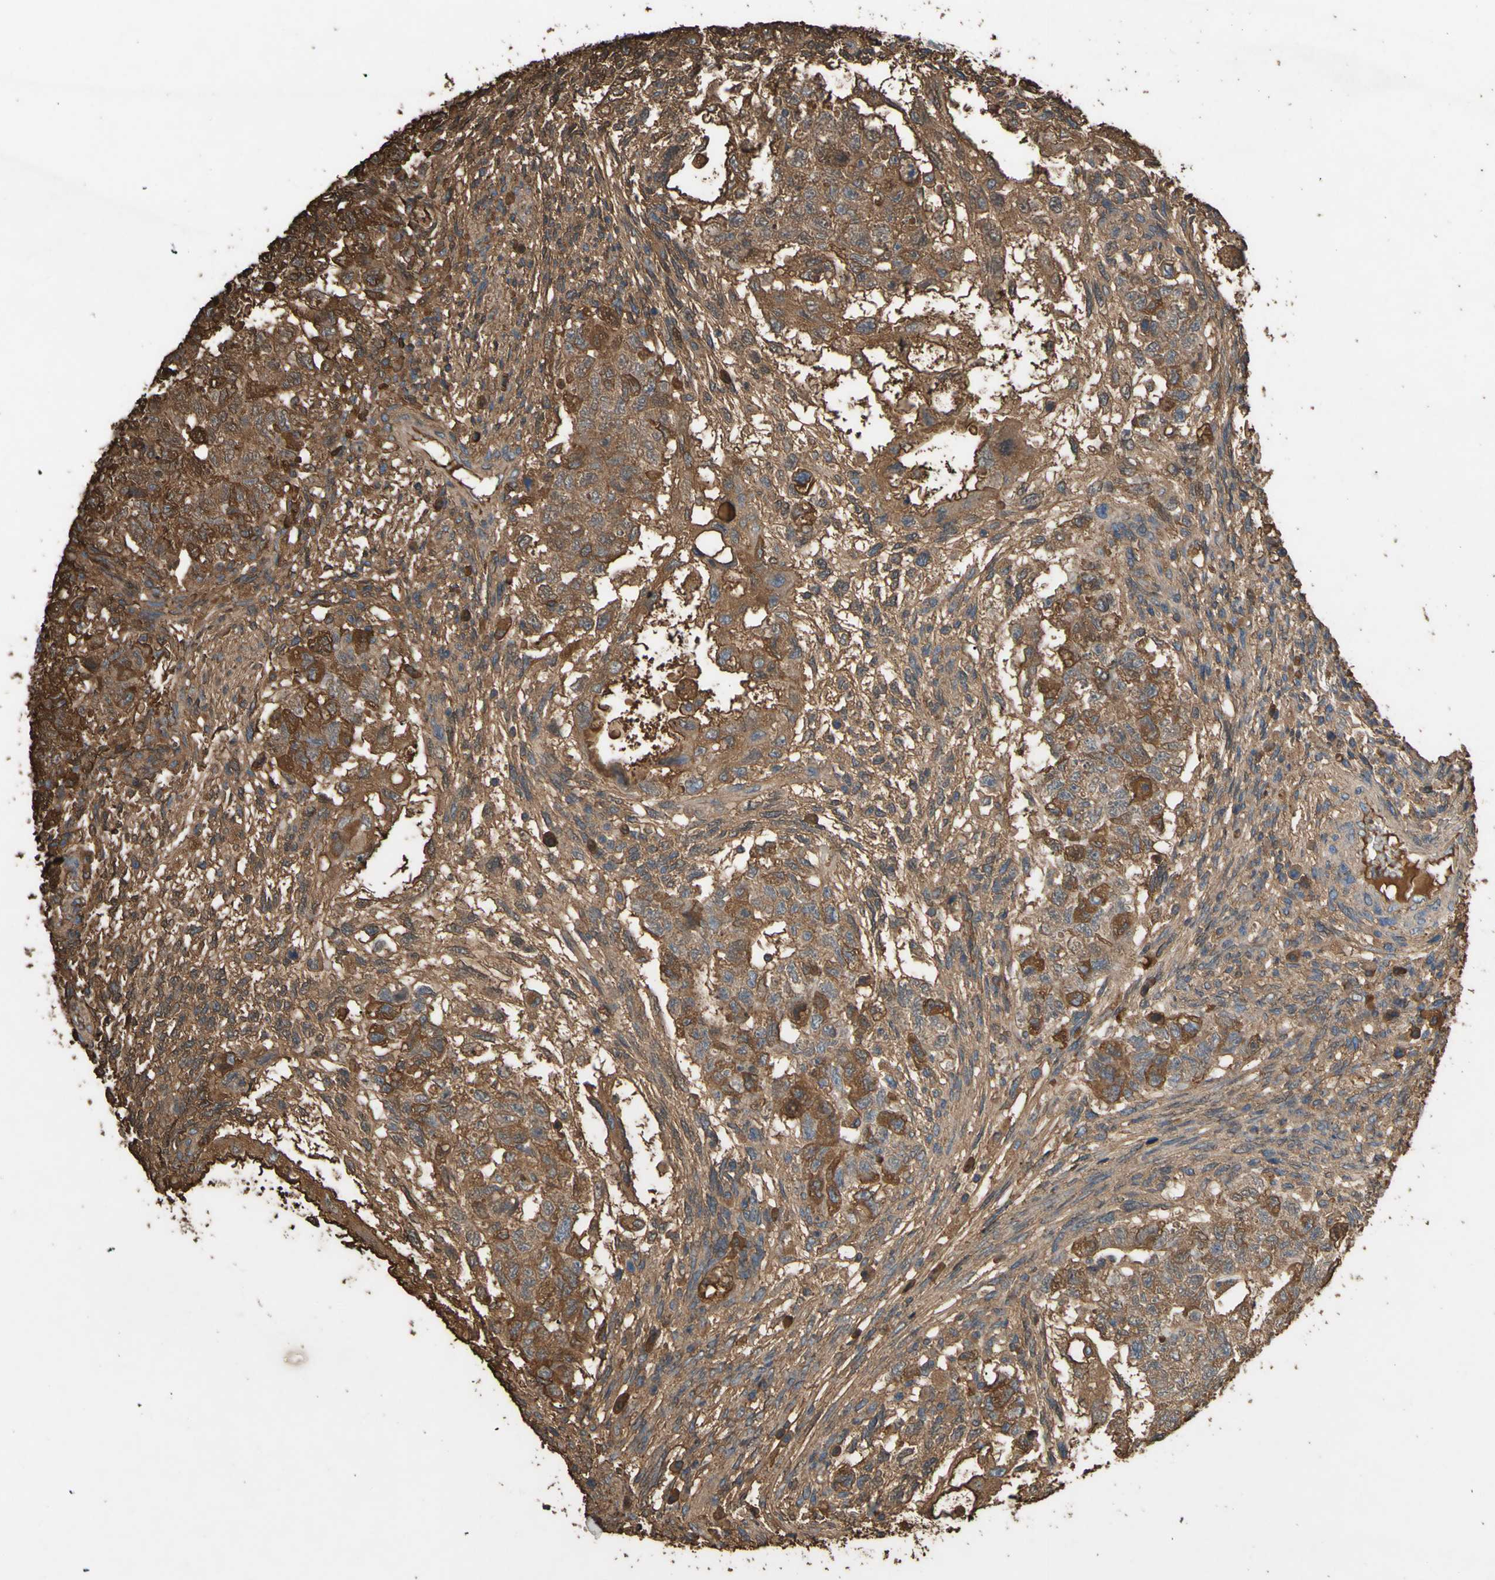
{"staining": {"intensity": "moderate", "quantity": "25%-75%", "location": "cytoplasmic/membranous"}, "tissue": "testis cancer", "cell_type": "Tumor cells", "image_type": "cancer", "snomed": [{"axis": "morphology", "description": "Normal tissue, NOS"}, {"axis": "morphology", "description": "Carcinoma, Embryonal, NOS"}, {"axis": "topography", "description": "Testis"}], "caption": "This photomicrograph demonstrates embryonal carcinoma (testis) stained with IHC to label a protein in brown. The cytoplasmic/membranous of tumor cells show moderate positivity for the protein. Nuclei are counter-stained blue.", "gene": "PTGDS", "patient": {"sex": "male", "age": 36}}